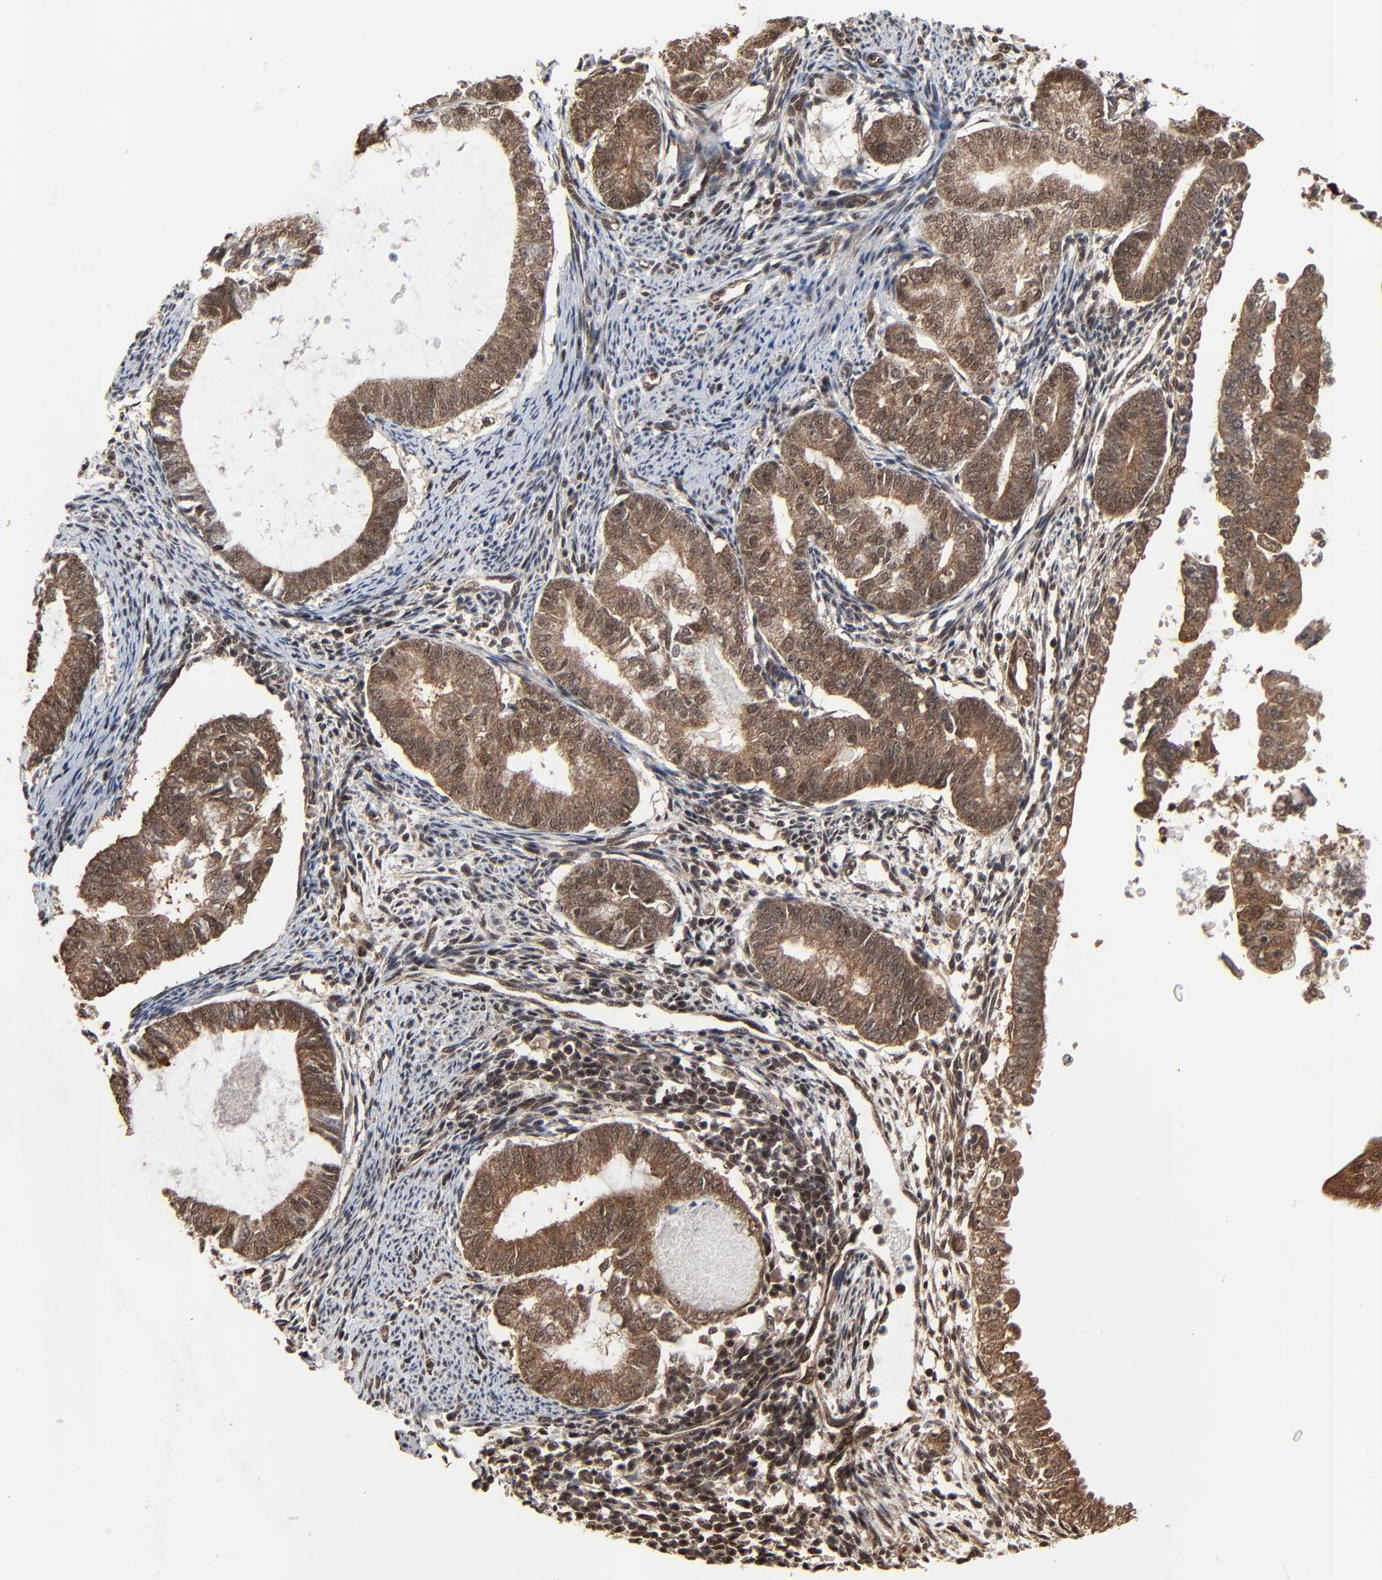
{"staining": {"intensity": "moderate", "quantity": ">75%", "location": "cytoplasmic/membranous,nuclear"}, "tissue": "endometrial cancer", "cell_type": "Tumor cells", "image_type": "cancer", "snomed": [{"axis": "morphology", "description": "Adenocarcinoma, NOS"}, {"axis": "topography", "description": "Endometrium"}], "caption": "IHC (DAB (3,3'-diaminobenzidine)) staining of human endometrial cancer displays moderate cytoplasmic/membranous and nuclear protein expression in about >75% of tumor cells.", "gene": "RHOJ", "patient": {"sex": "female", "age": 63}}